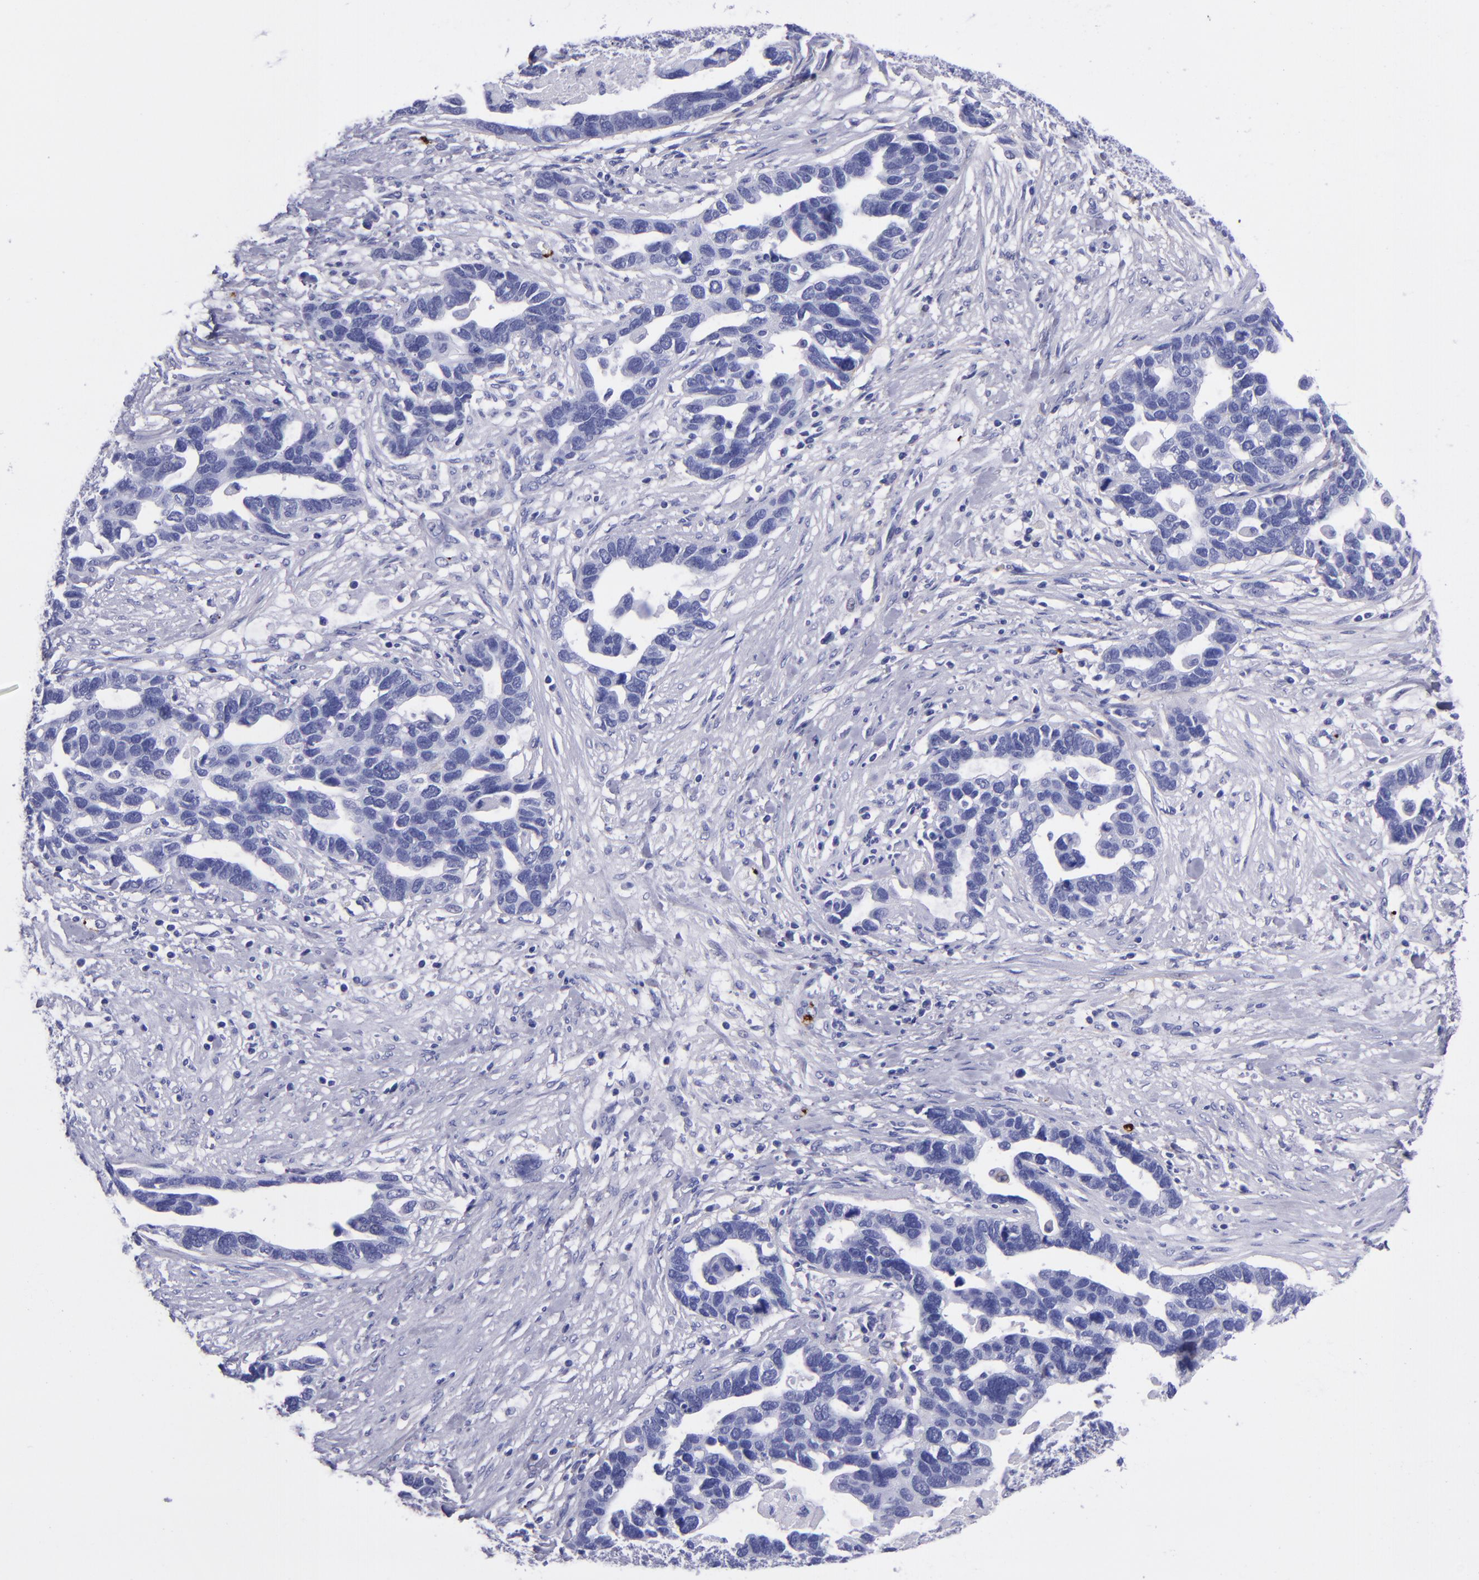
{"staining": {"intensity": "negative", "quantity": "none", "location": "none"}, "tissue": "ovarian cancer", "cell_type": "Tumor cells", "image_type": "cancer", "snomed": [{"axis": "morphology", "description": "Cystadenocarcinoma, serous, NOS"}, {"axis": "topography", "description": "Ovary"}], "caption": "Ovarian serous cystadenocarcinoma stained for a protein using immunohistochemistry demonstrates no staining tumor cells.", "gene": "EFCAB13", "patient": {"sex": "female", "age": 54}}